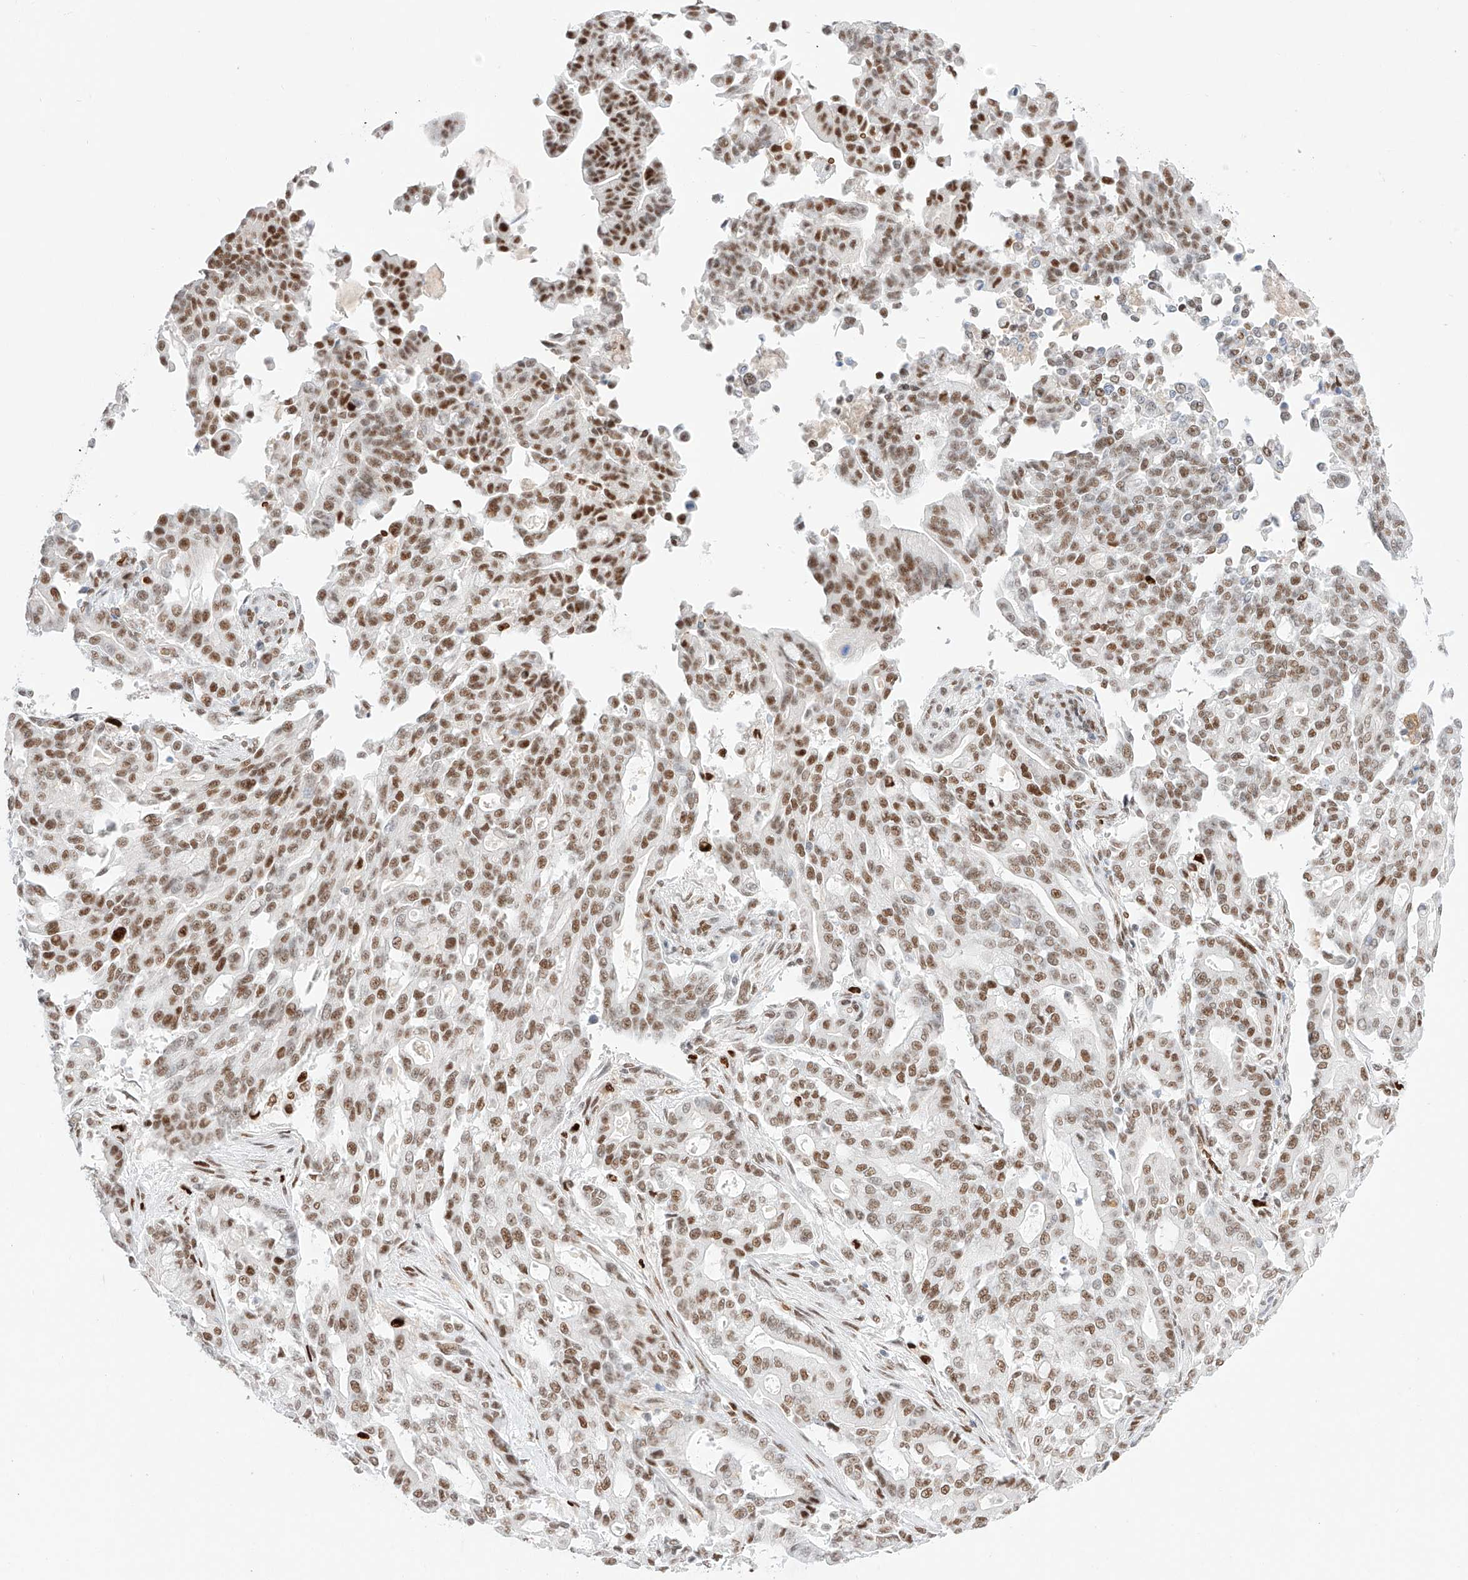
{"staining": {"intensity": "moderate", "quantity": ">75%", "location": "nuclear"}, "tissue": "pancreatic cancer", "cell_type": "Tumor cells", "image_type": "cancer", "snomed": [{"axis": "morphology", "description": "Adenocarcinoma, NOS"}, {"axis": "topography", "description": "Pancreas"}], "caption": "DAB (3,3'-diaminobenzidine) immunohistochemical staining of pancreatic cancer shows moderate nuclear protein positivity in about >75% of tumor cells.", "gene": "APIP", "patient": {"sex": "male", "age": 63}}